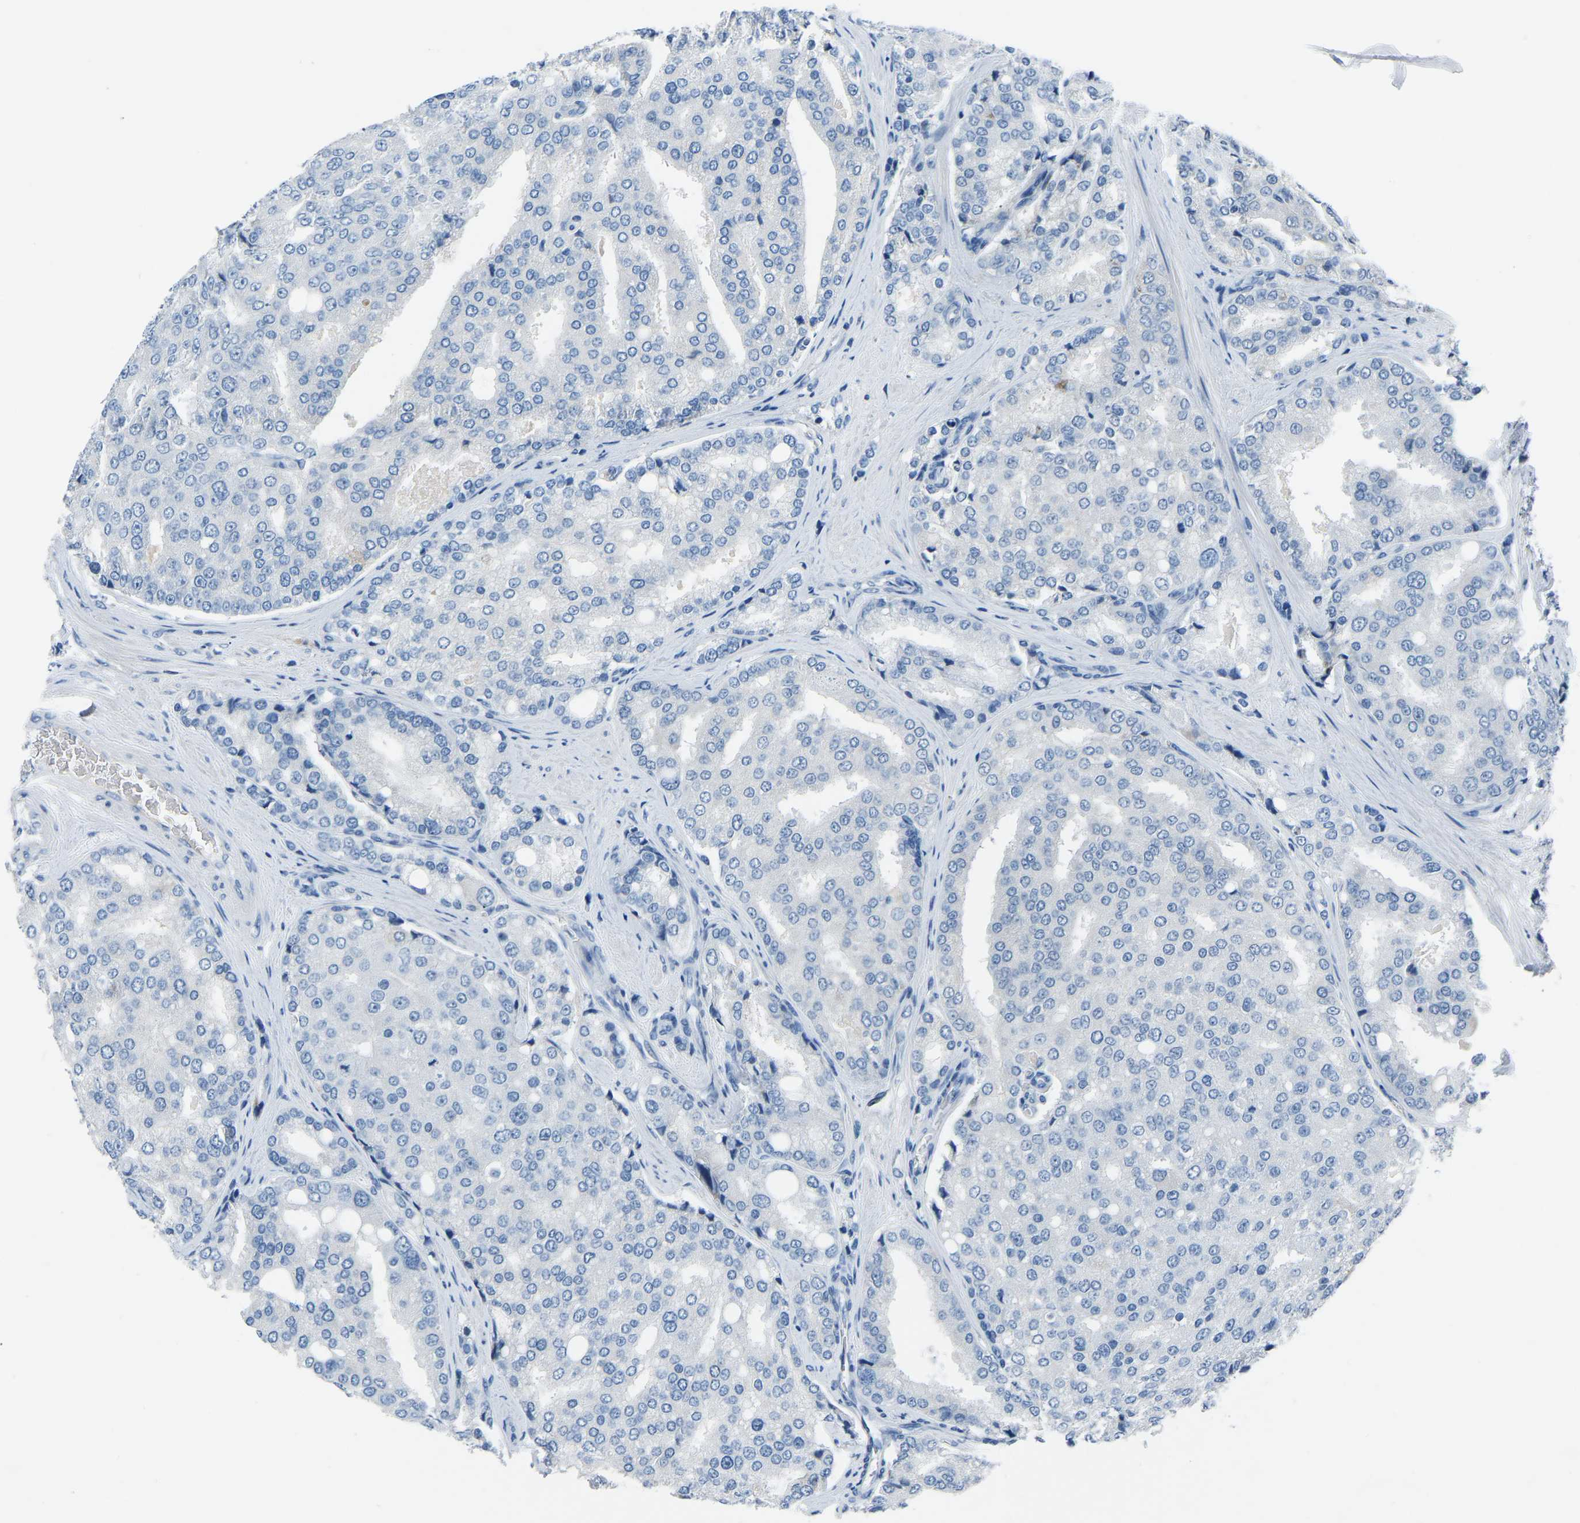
{"staining": {"intensity": "negative", "quantity": "none", "location": "none"}, "tissue": "prostate cancer", "cell_type": "Tumor cells", "image_type": "cancer", "snomed": [{"axis": "morphology", "description": "Adenocarcinoma, High grade"}, {"axis": "topography", "description": "Prostate"}], "caption": "An immunohistochemistry histopathology image of prostate cancer (high-grade adenocarcinoma) is shown. There is no staining in tumor cells of prostate cancer (high-grade adenocarcinoma).", "gene": "XIRP1", "patient": {"sex": "male", "age": 50}}